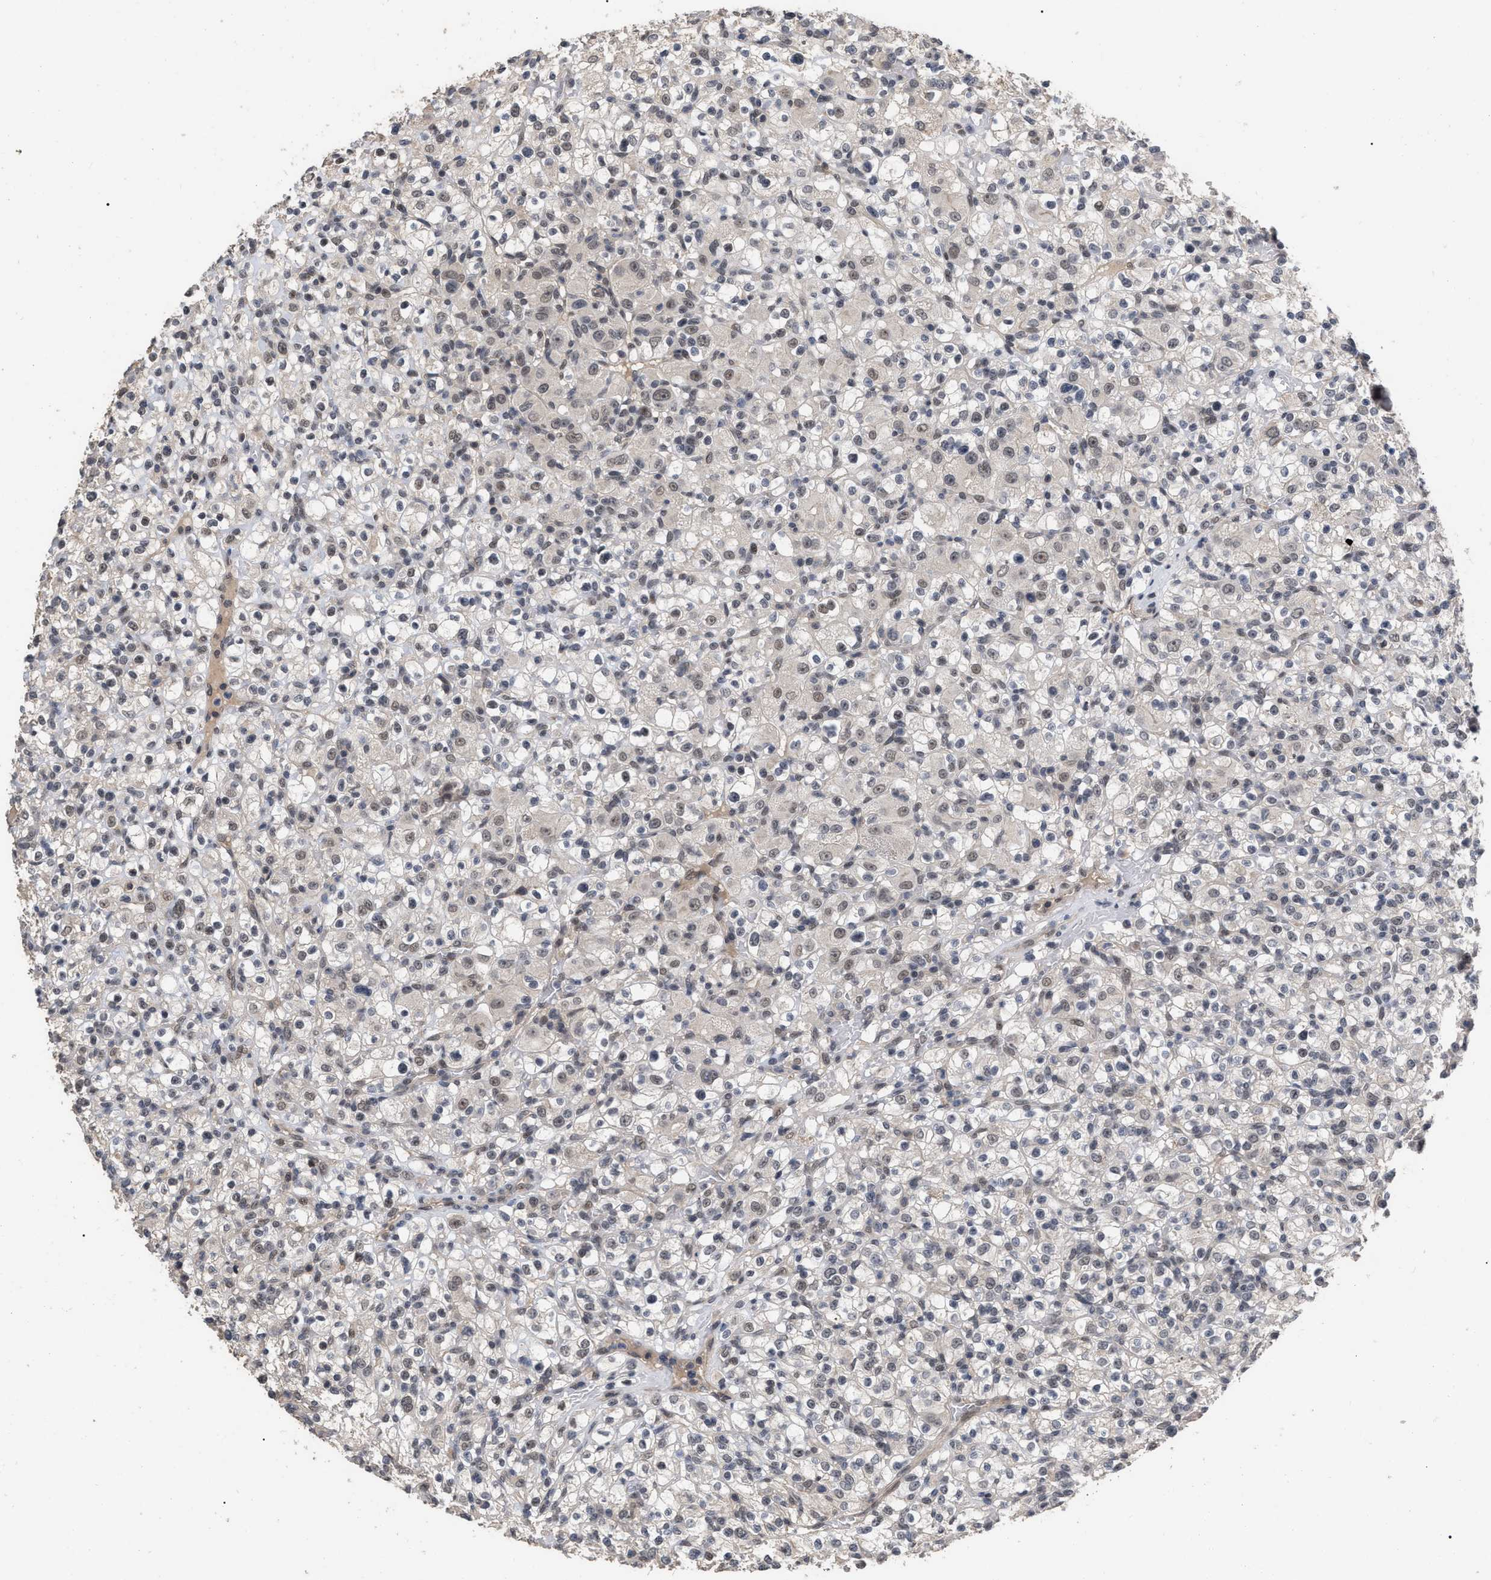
{"staining": {"intensity": "weak", "quantity": "<25%", "location": "nuclear"}, "tissue": "renal cancer", "cell_type": "Tumor cells", "image_type": "cancer", "snomed": [{"axis": "morphology", "description": "Normal tissue, NOS"}, {"axis": "morphology", "description": "Adenocarcinoma, NOS"}, {"axis": "topography", "description": "Kidney"}], "caption": "Renal adenocarcinoma was stained to show a protein in brown. There is no significant positivity in tumor cells.", "gene": "JAZF1", "patient": {"sex": "female", "age": 72}}